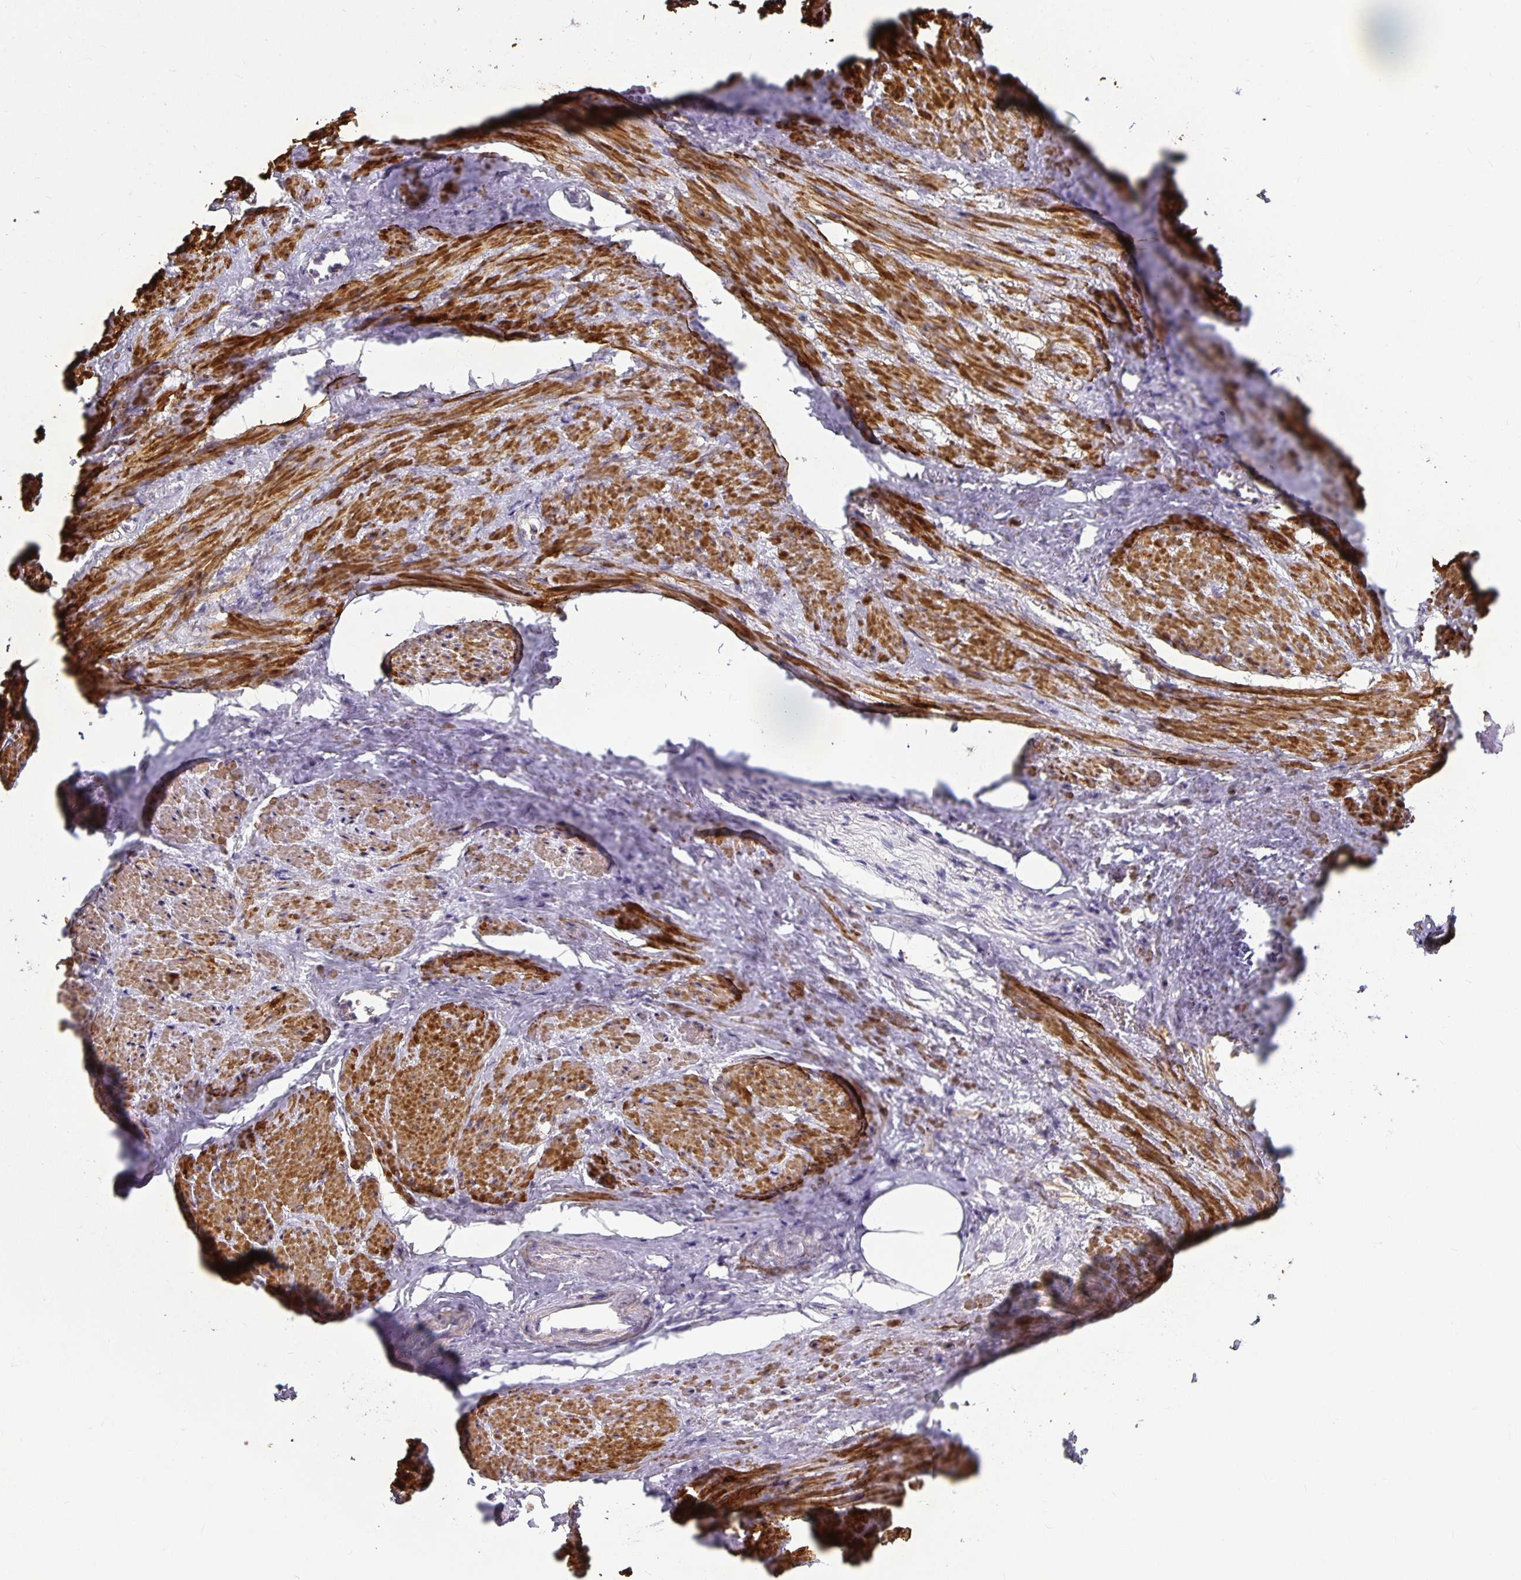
{"staining": {"intensity": "negative", "quantity": "none", "location": "none"}, "tissue": "adipose tissue", "cell_type": "Adipocytes", "image_type": "normal", "snomed": [{"axis": "morphology", "description": "Normal tissue, NOS"}, {"axis": "topography", "description": "Prostate"}, {"axis": "topography", "description": "Peripheral nerve tissue"}], "caption": "IHC of unremarkable human adipose tissue exhibits no staining in adipocytes.", "gene": "CA12", "patient": {"sex": "male", "age": 55}}